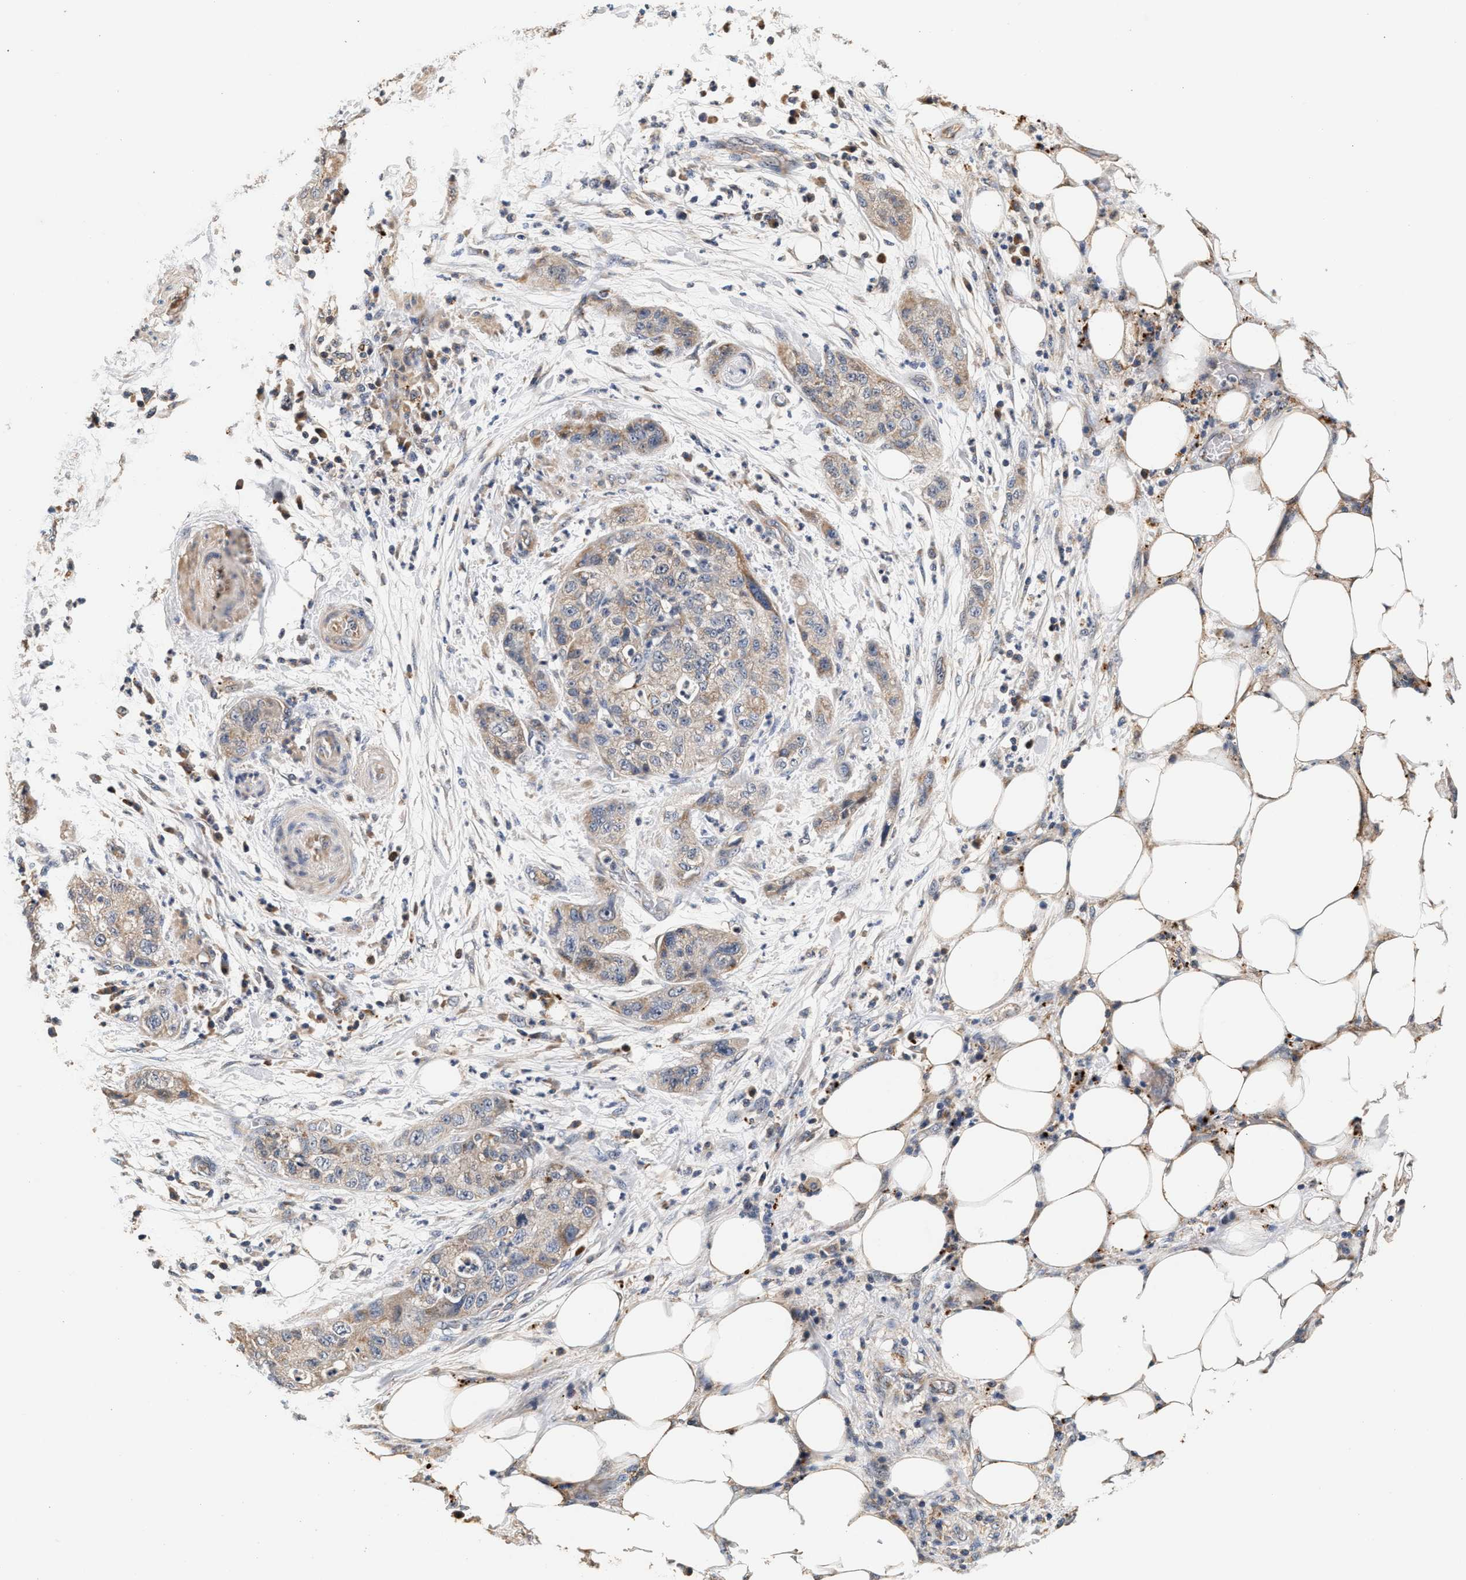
{"staining": {"intensity": "moderate", "quantity": "<25%", "location": "cytoplasmic/membranous"}, "tissue": "pancreatic cancer", "cell_type": "Tumor cells", "image_type": "cancer", "snomed": [{"axis": "morphology", "description": "Adenocarcinoma, NOS"}, {"axis": "topography", "description": "Pancreas"}], "caption": "The immunohistochemical stain highlights moderate cytoplasmic/membranous staining in tumor cells of adenocarcinoma (pancreatic) tissue.", "gene": "PTGR3", "patient": {"sex": "female", "age": 78}}